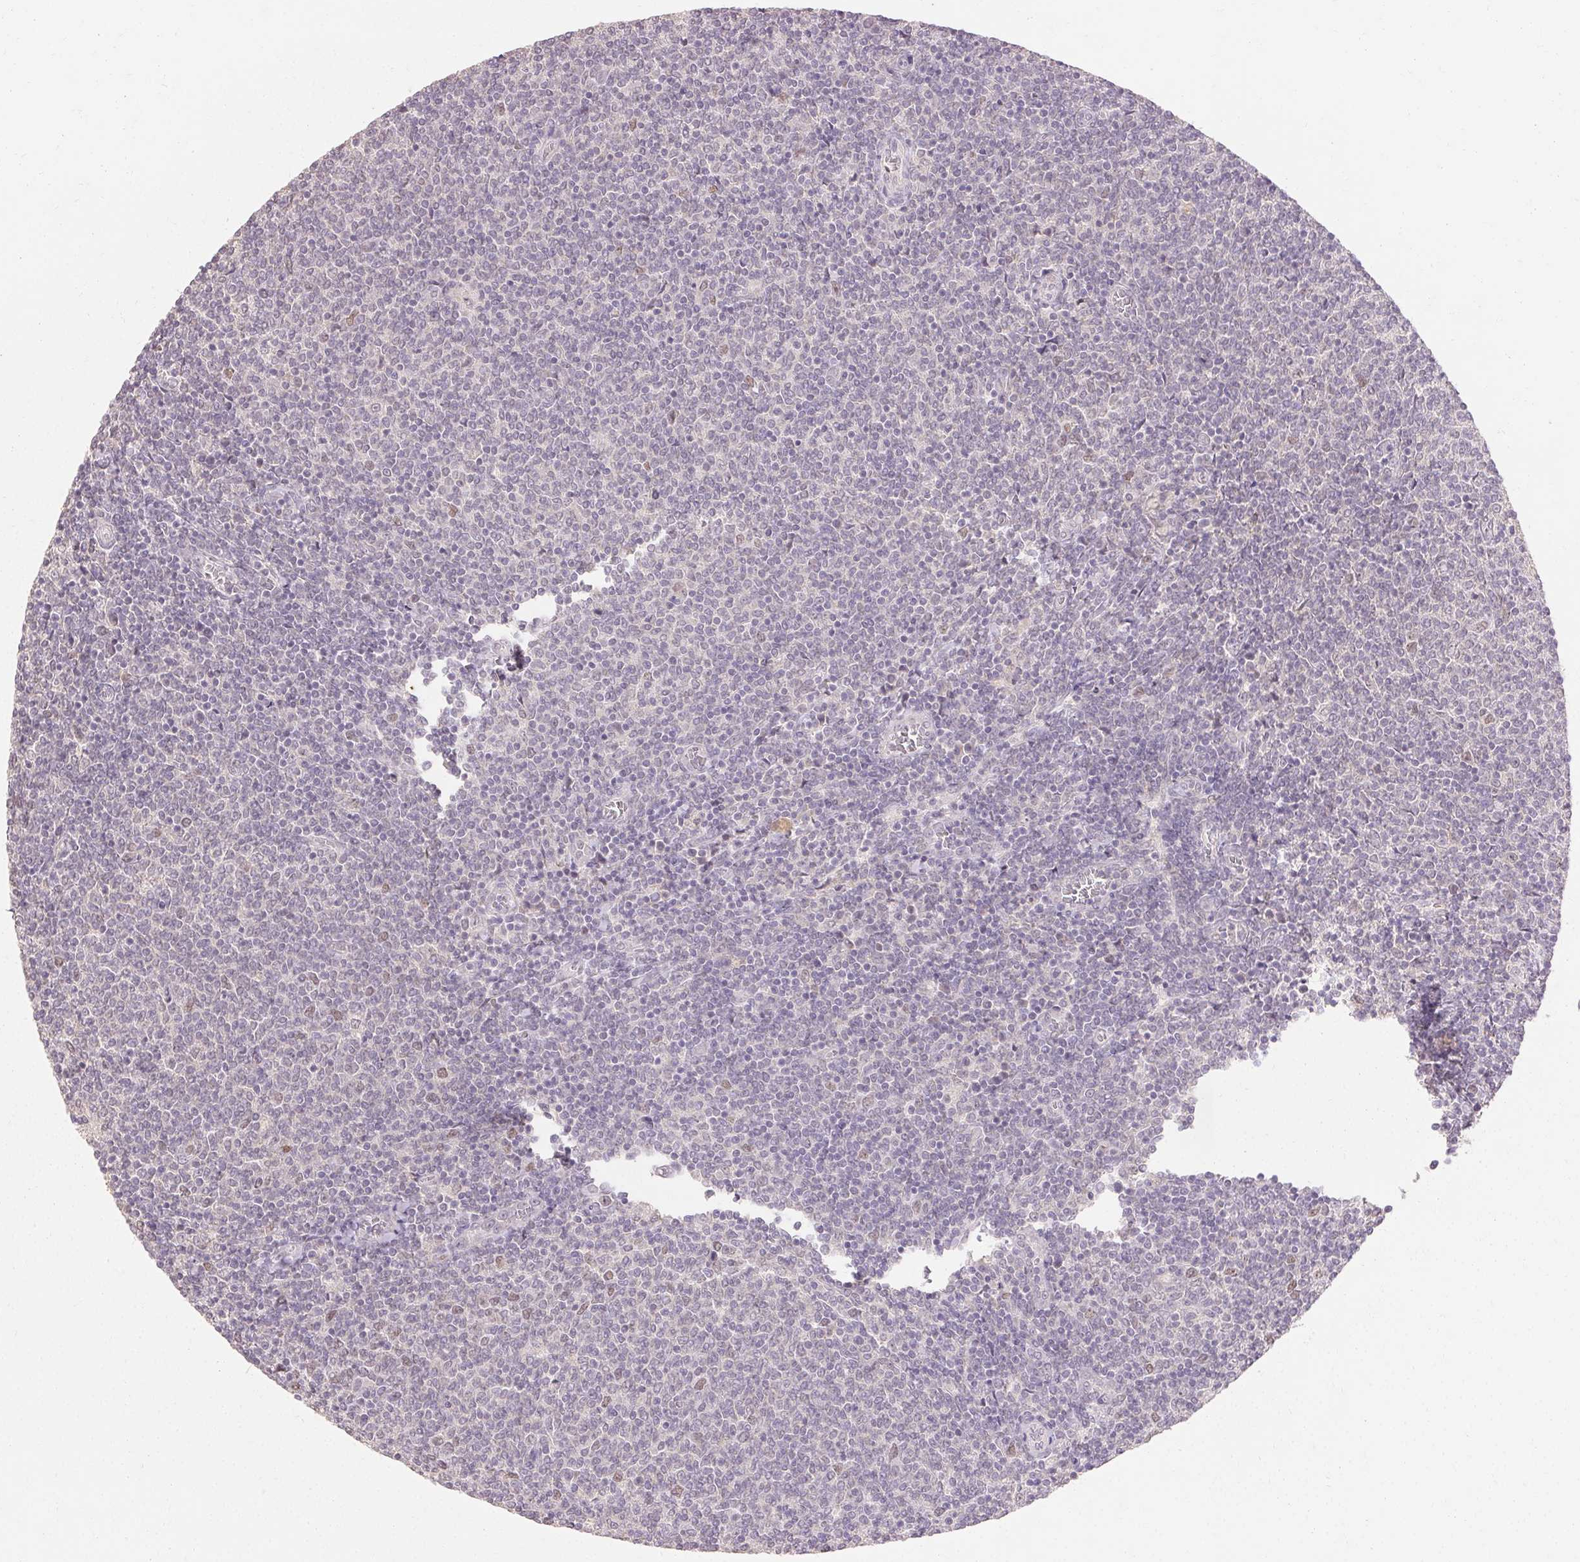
{"staining": {"intensity": "negative", "quantity": "none", "location": "none"}, "tissue": "lymphoma", "cell_type": "Tumor cells", "image_type": "cancer", "snomed": [{"axis": "morphology", "description": "Malignant lymphoma, non-Hodgkin's type, Low grade"}, {"axis": "topography", "description": "Lymph node"}], "caption": "Tumor cells are negative for protein expression in human malignant lymphoma, non-Hodgkin's type (low-grade).", "gene": "SKP2", "patient": {"sex": "male", "age": 52}}